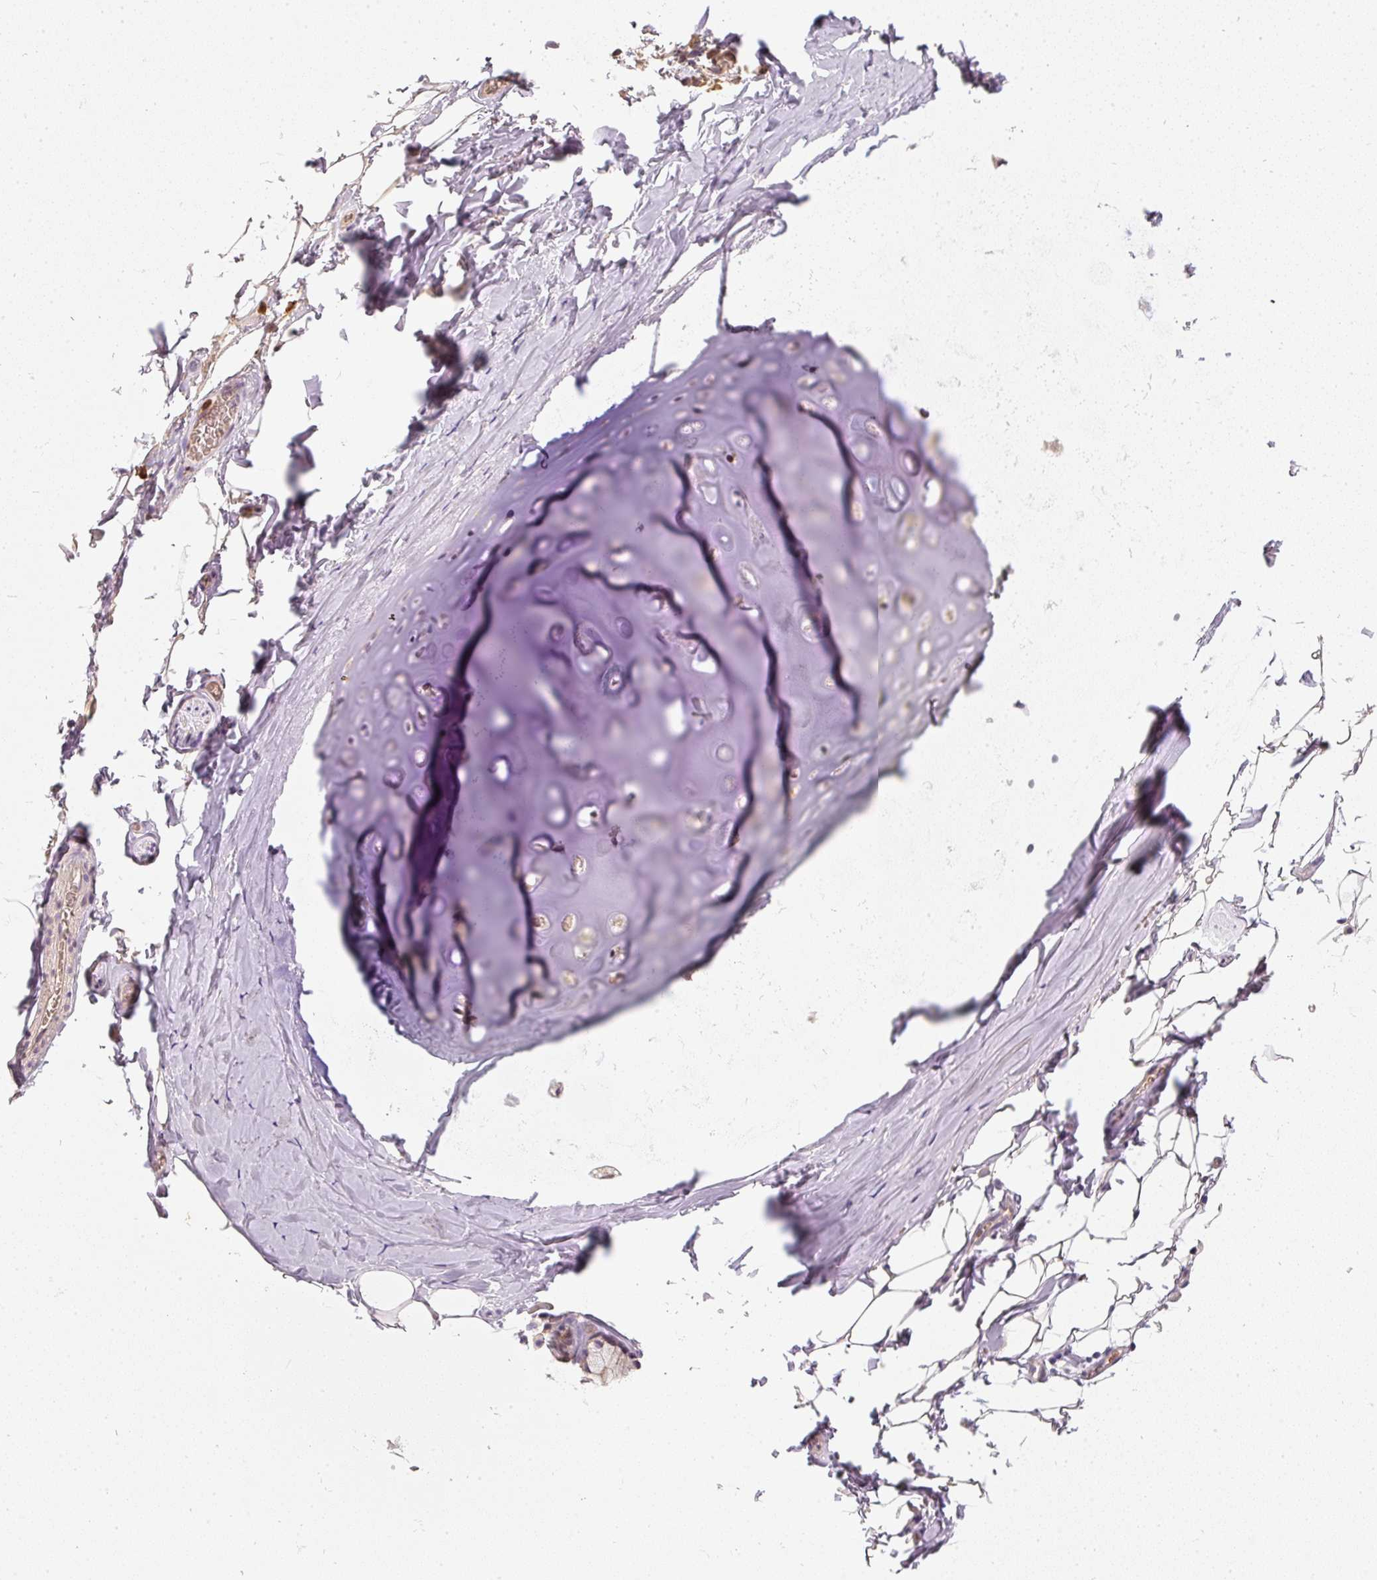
{"staining": {"intensity": "negative", "quantity": "none", "location": "none"}, "tissue": "adipose tissue", "cell_type": "Adipocytes", "image_type": "normal", "snomed": [{"axis": "morphology", "description": "Normal tissue, NOS"}, {"axis": "topography", "description": "Cartilage tissue"}, {"axis": "topography", "description": "Bronchus"}, {"axis": "topography", "description": "Peripheral nerve tissue"}], "caption": "Immunohistochemical staining of benign human adipose tissue shows no significant staining in adipocytes. Nuclei are stained in blue.", "gene": "CTTNBP2", "patient": {"sex": "male", "age": 67}}